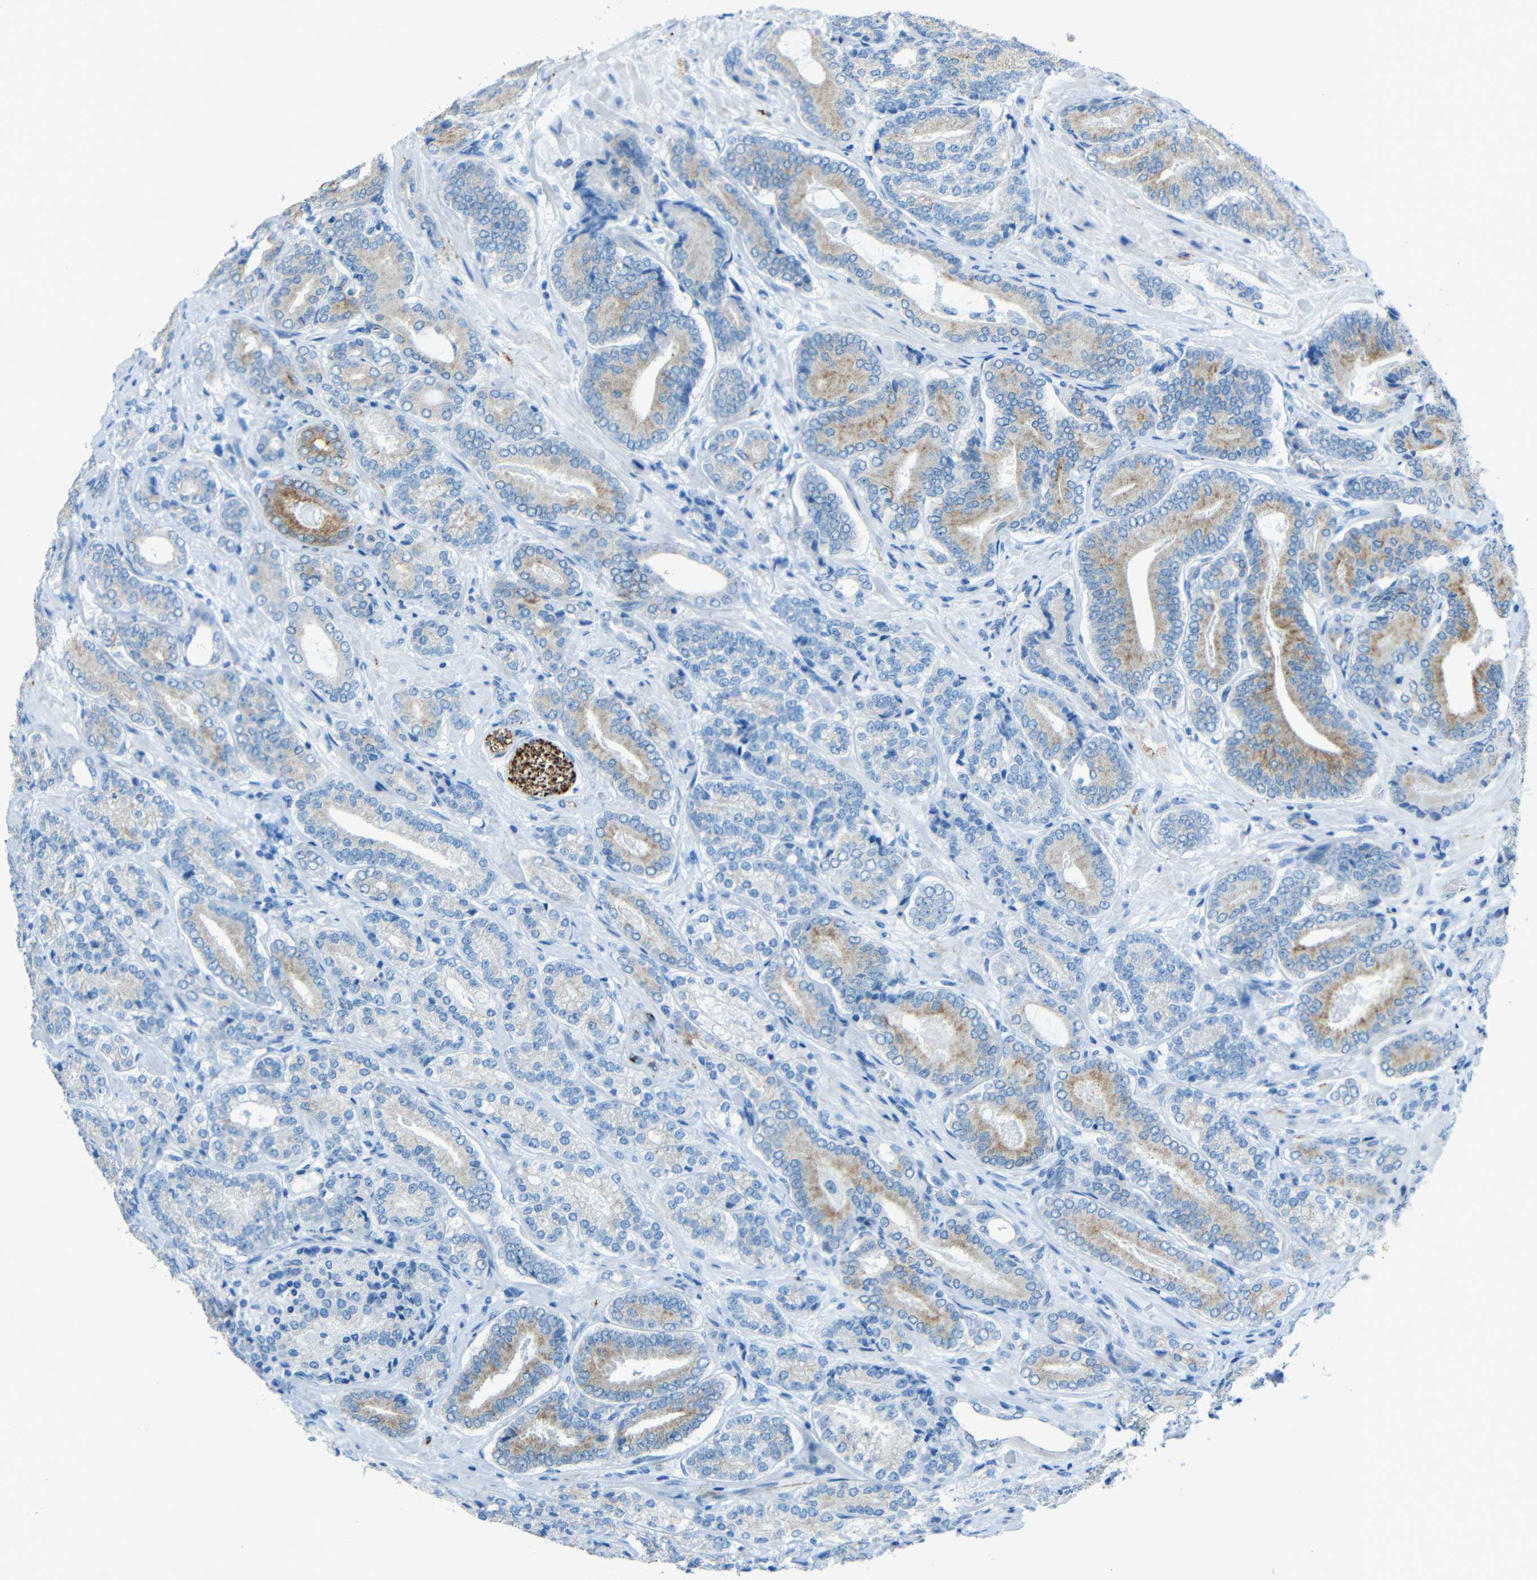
{"staining": {"intensity": "weak", "quantity": ">75%", "location": "cytoplasmic/membranous"}, "tissue": "prostate cancer", "cell_type": "Tumor cells", "image_type": "cancer", "snomed": [{"axis": "morphology", "description": "Adenocarcinoma, High grade"}, {"axis": "topography", "description": "Prostate"}], "caption": "A histopathology image of human prostate cancer stained for a protein shows weak cytoplasmic/membranous brown staining in tumor cells.", "gene": "TUBB4B", "patient": {"sex": "male", "age": 61}}